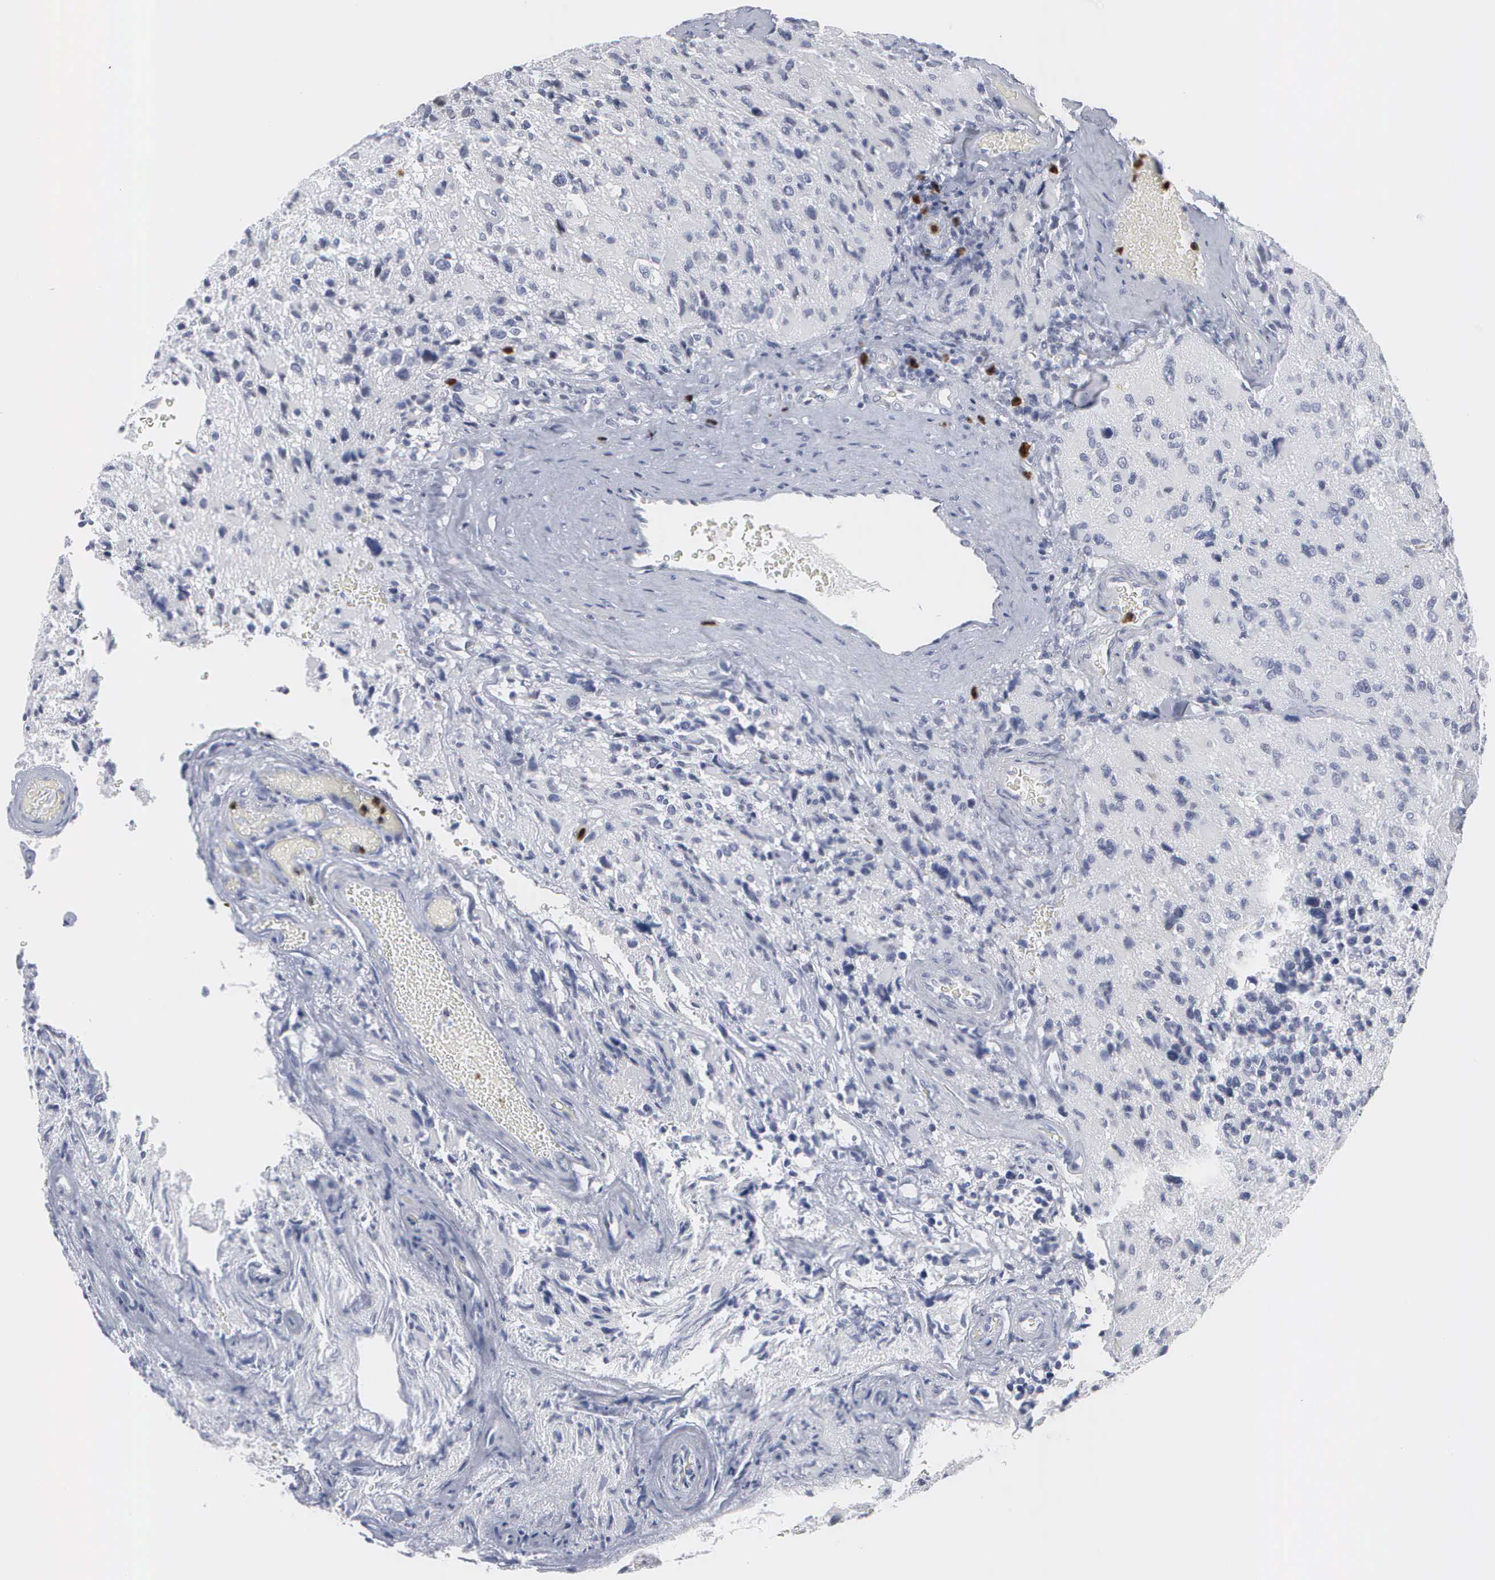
{"staining": {"intensity": "negative", "quantity": "none", "location": "none"}, "tissue": "glioma", "cell_type": "Tumor cells", "image_type": "cancer", "snomed": [{"axis": "morphology", "description": "Glioma, malignant, High grade"}, {"axis": "topography", "description": "Brain"}], "caption": "This is an immunohistochemistry (IHC) histopathology image of human malignant glioma (high-grade). There is no positivity in tumor cells.", "gene": "SPIN3", "patient": {"sex": "male", "age": 69}}